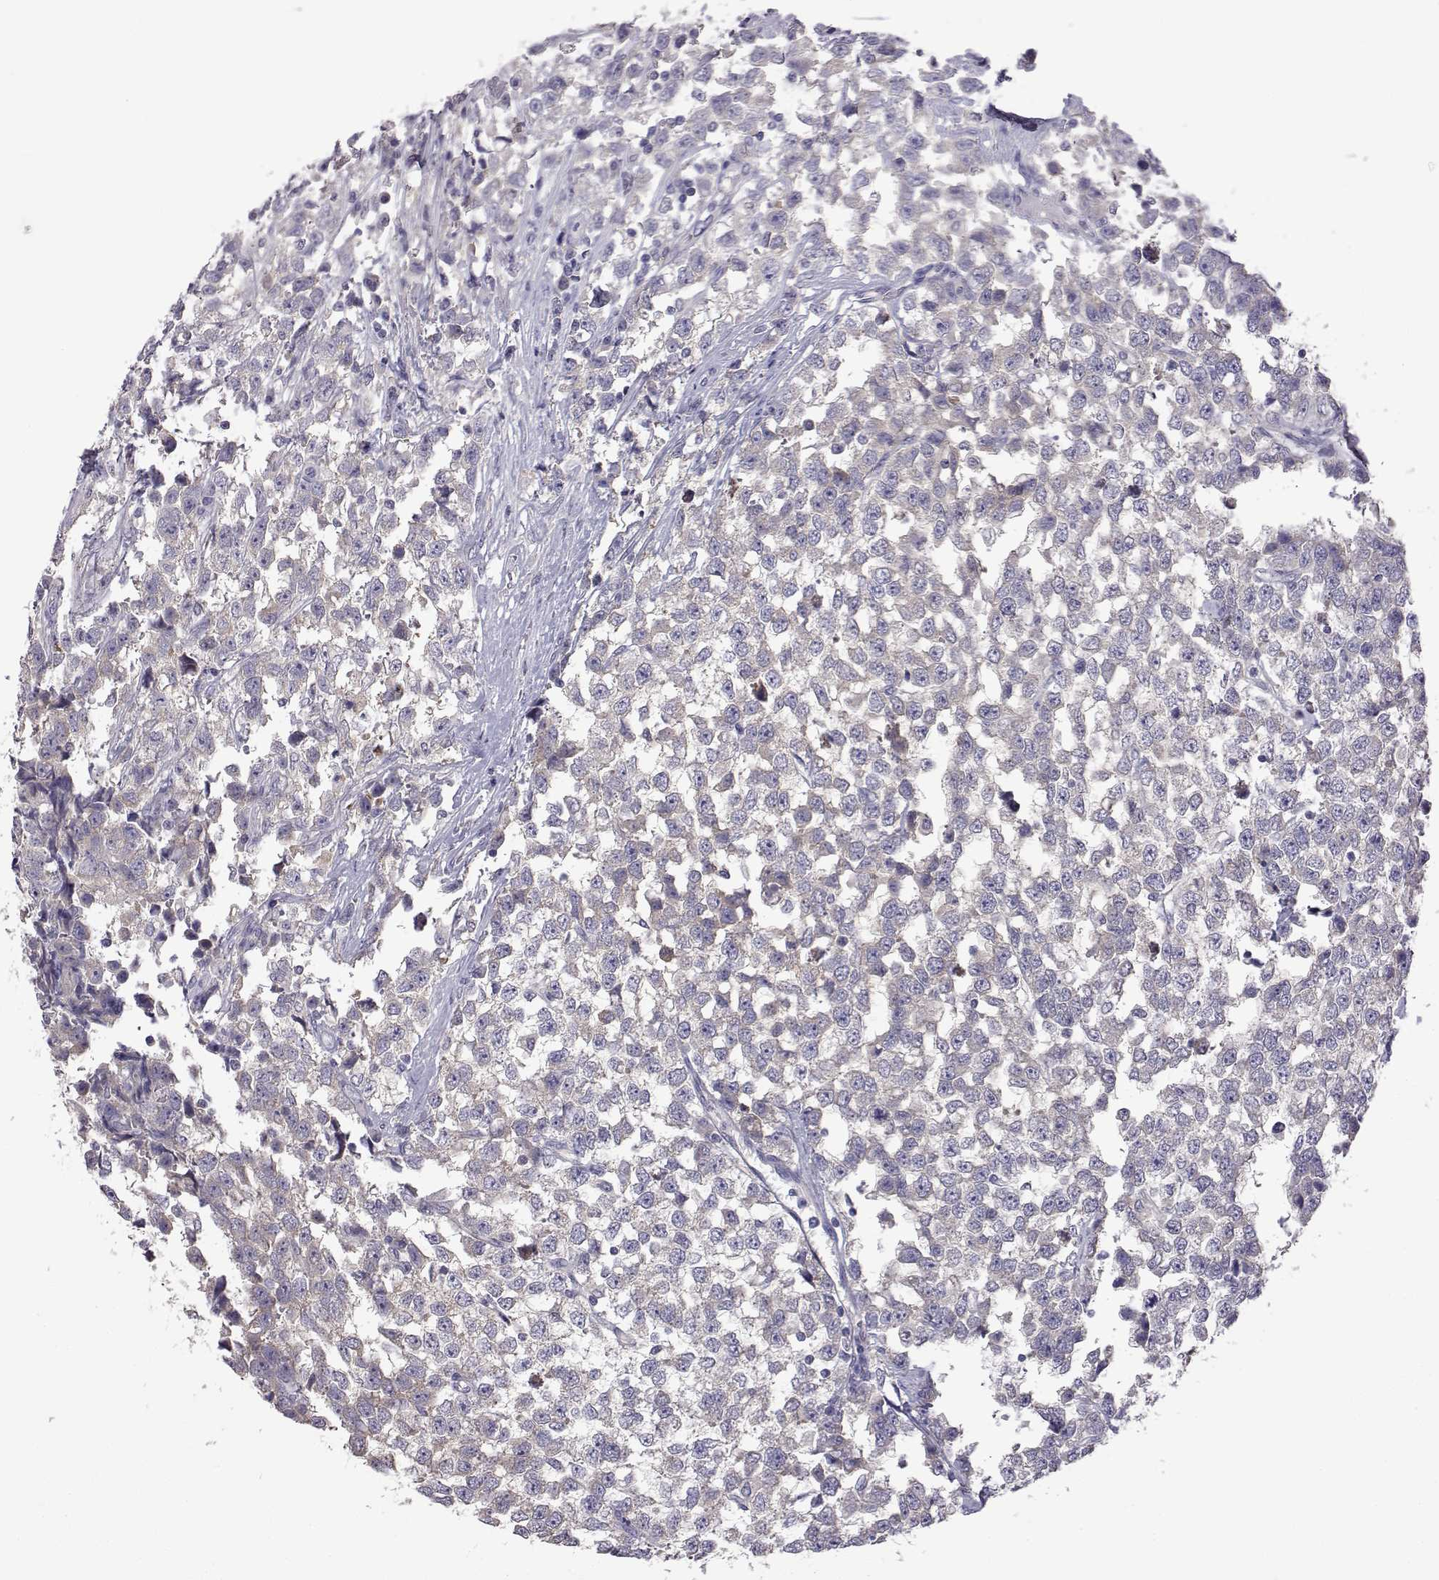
{"staining": {"intensity": "negative", "quantity": "none", "location": "none"}, "tissue": "testis cancer", "cell_type": "Tumor cells", "image_type": "cancer", "snomed": [{"axis": "morphology", "description": "Seminoma, NOS"}, {"axis": "topography", "description": "Testis"}], "caption": "Testis cancer (seminoma) was stained to show a protein in brown. There is no significant positivity in tumor cells.", "gene": "VGF", "patient": {"sex": "male", "age": 34}}